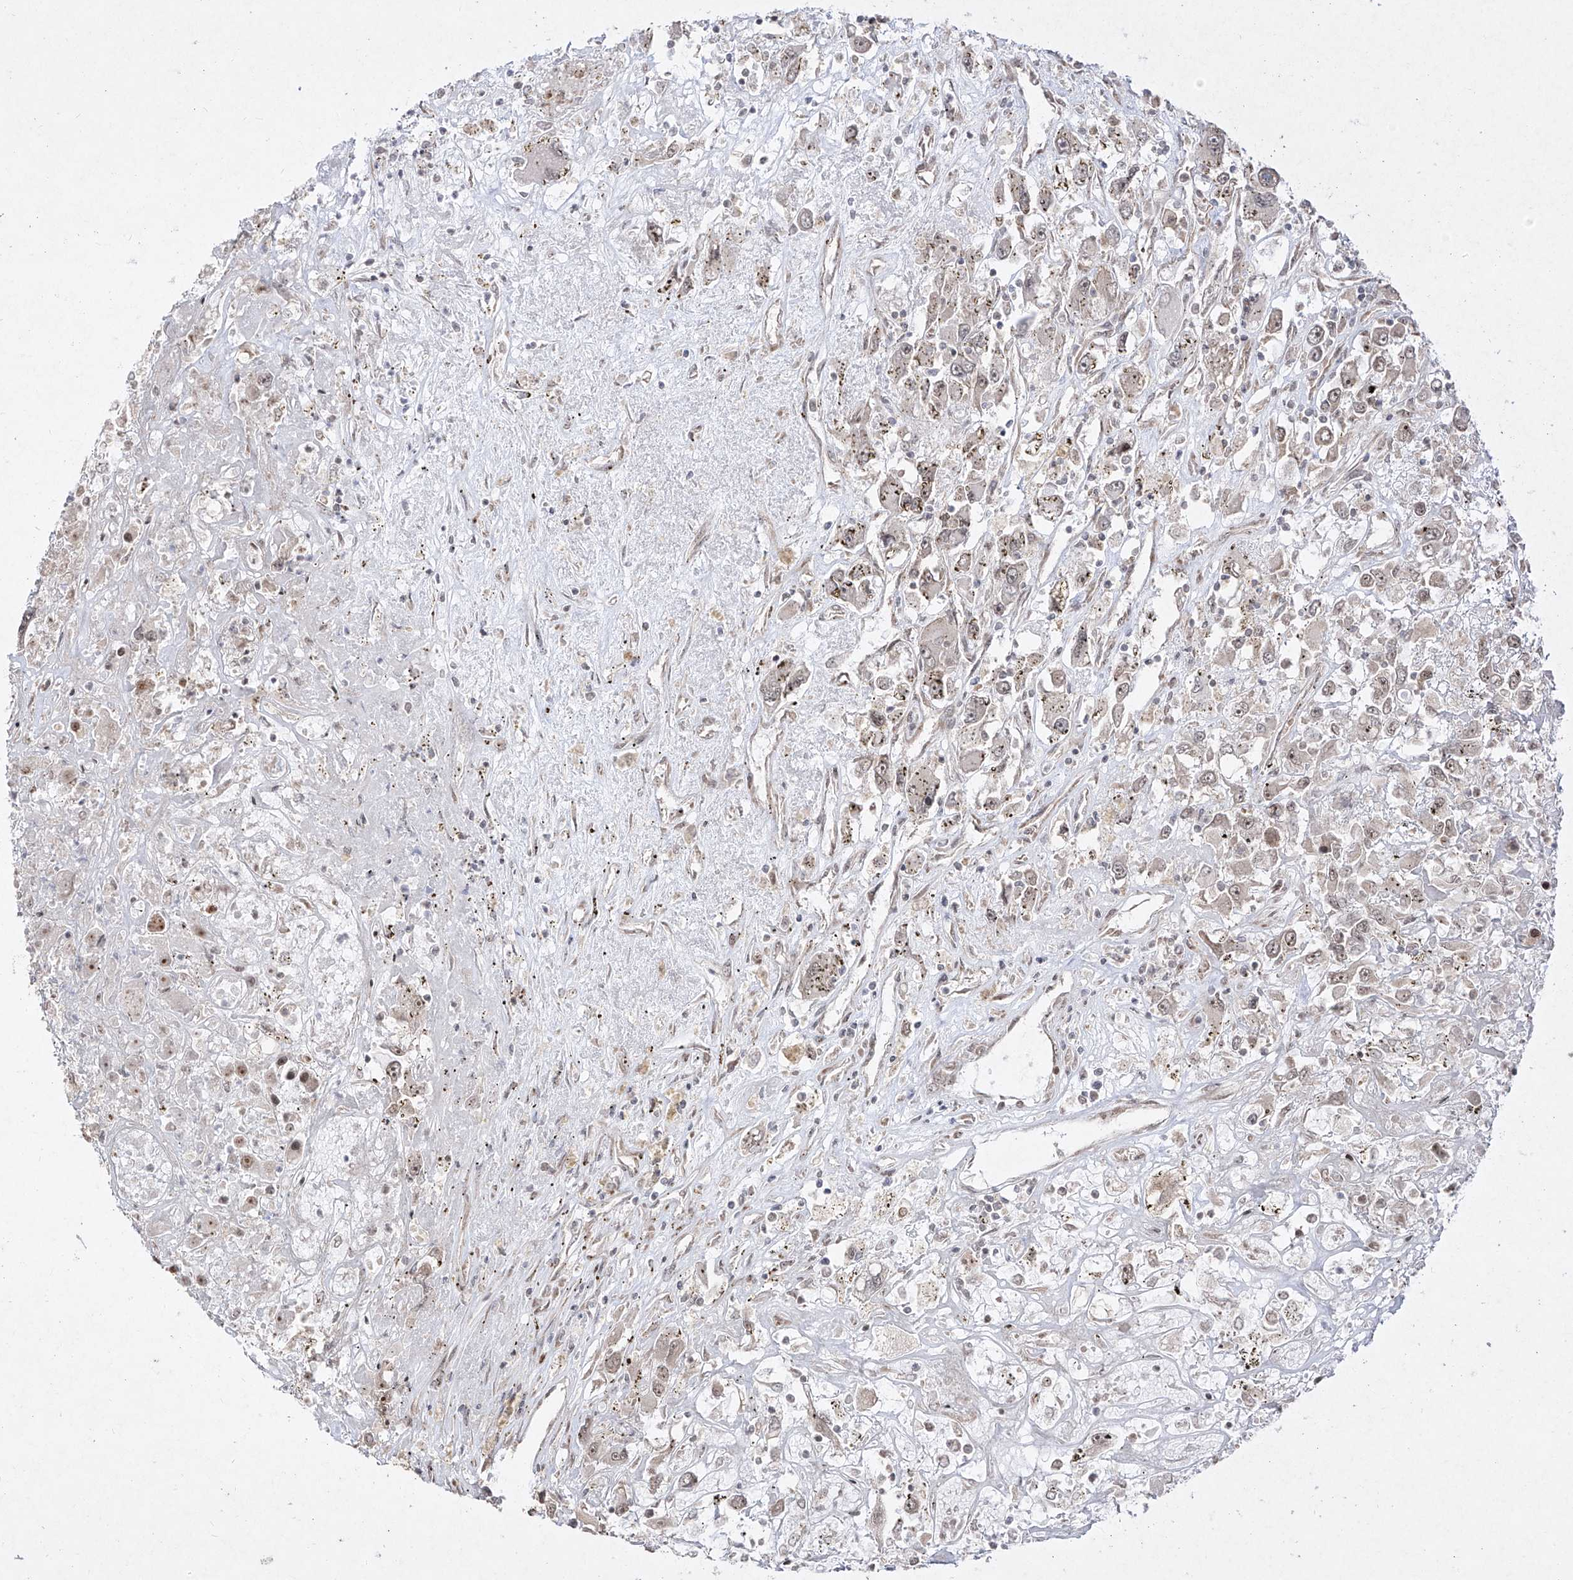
{"staining": {"intensity": "negative", "quantity": "none", "location": "none"}, "tissue": "renal cancer", "cell_type": "Tumor cells", "image_type": "cancer", "snomed": [{"axis": "morphology", "description": "Adenocarcinoma, NOS"}, {"axis": "topography", "description": "Kidney"}], "caption": "Tumor cells are negative for protein expression in human renal cancer (adenocarcinoma). The staining is performed using DAB (3,3'-diaminobenzidine) brown chromogen with nuclei counter-stained in using hematoxylin.", "gene": "SNRNP27", "patient": {"sex": "female", "age": 52}}